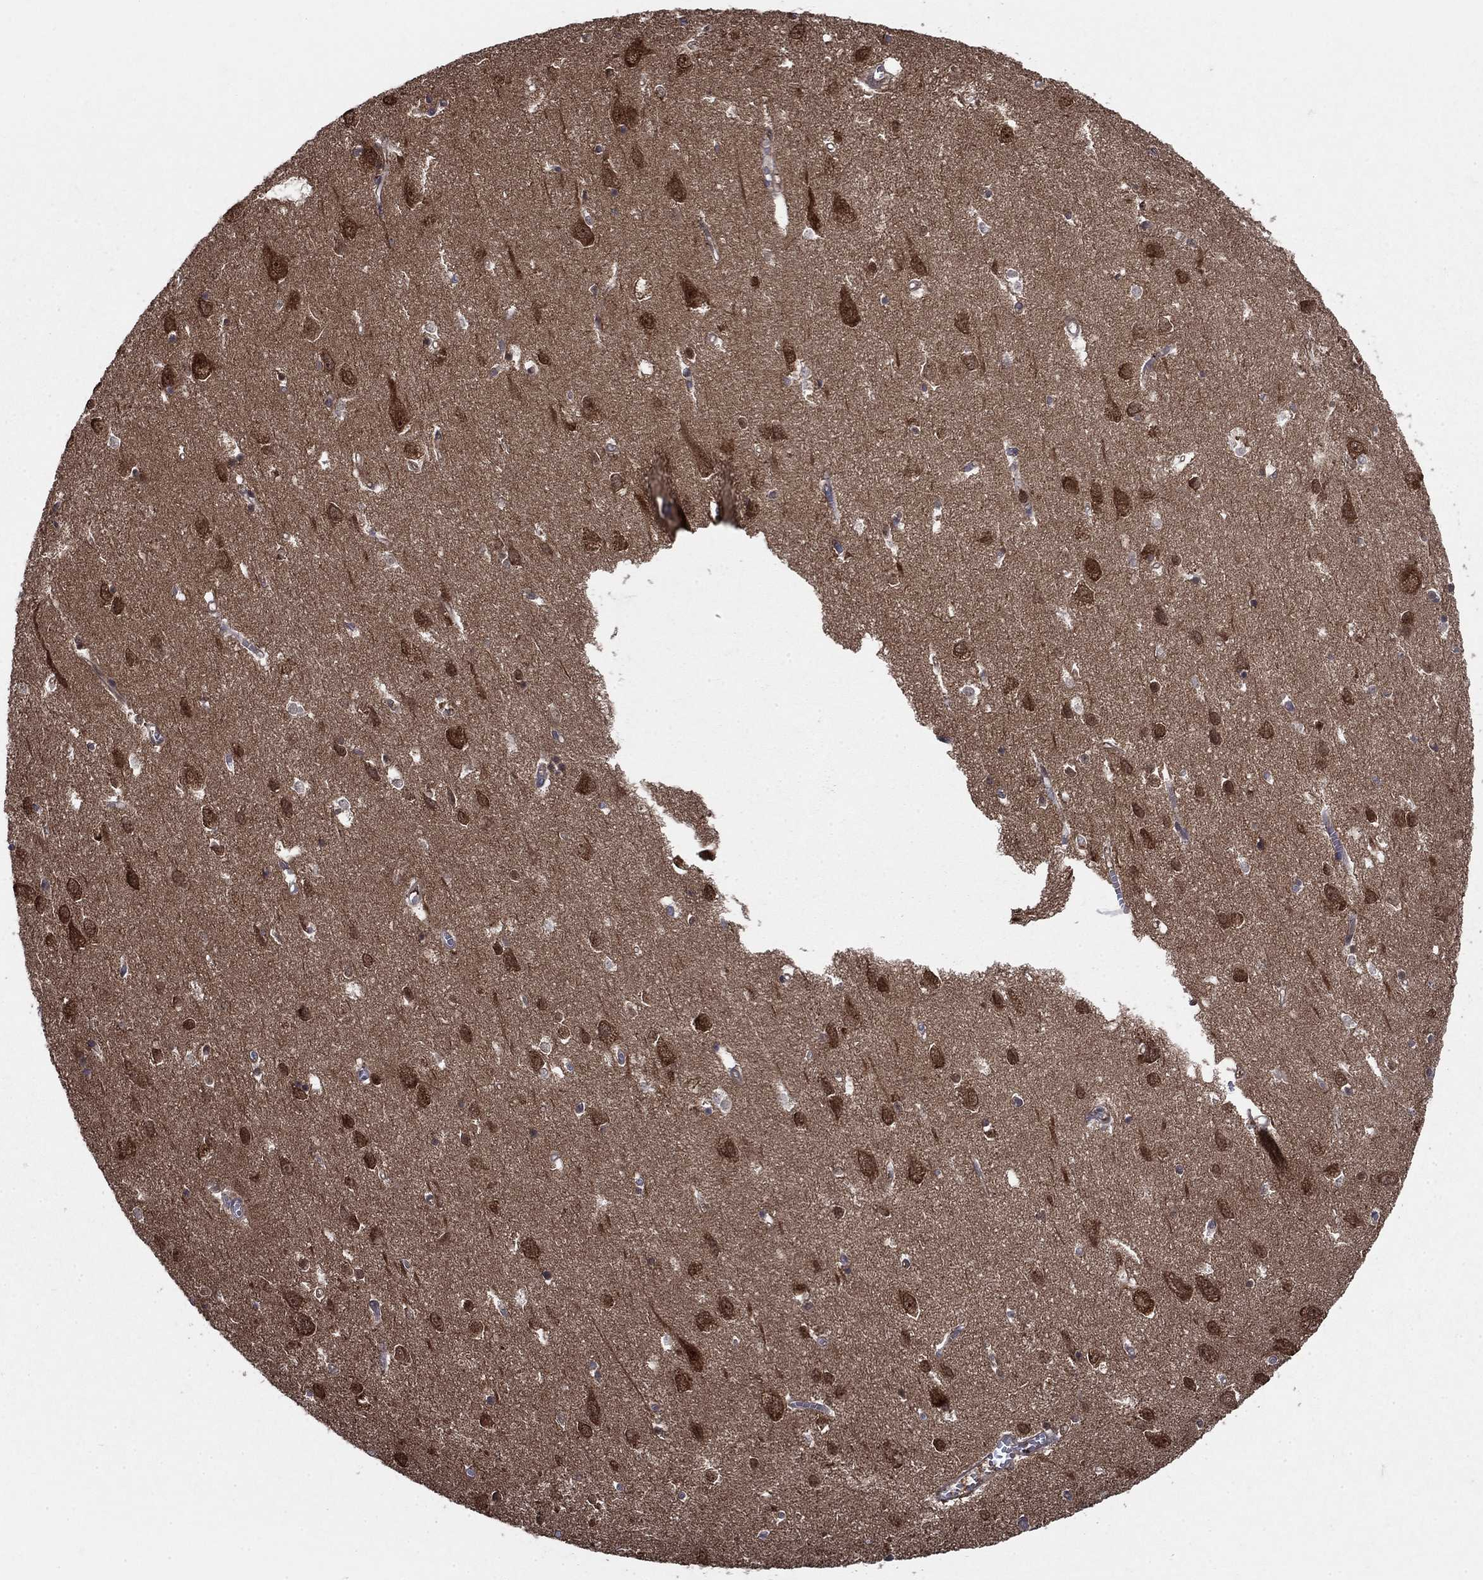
{"staining": {"intensity": "negative", "quantity": "none", "location": "none"}, "tissue": "cerebral cortex", "cell_type": "Endothelial cells", "image_type": "normal", "snomed": [{"axis": "morphology", "description": "Normal tissue, NOS"}, {"axis": "topography", "description": "Cerebral cortex"}], "caption": "Photomicrograph shows no significant protein positivity in endothelial cells of normal cerebral cortex. (IHC, brightfield microscopy, high magnification).", "gene": "CACYBP", "patient": {"sex": "male", "age": 70}}